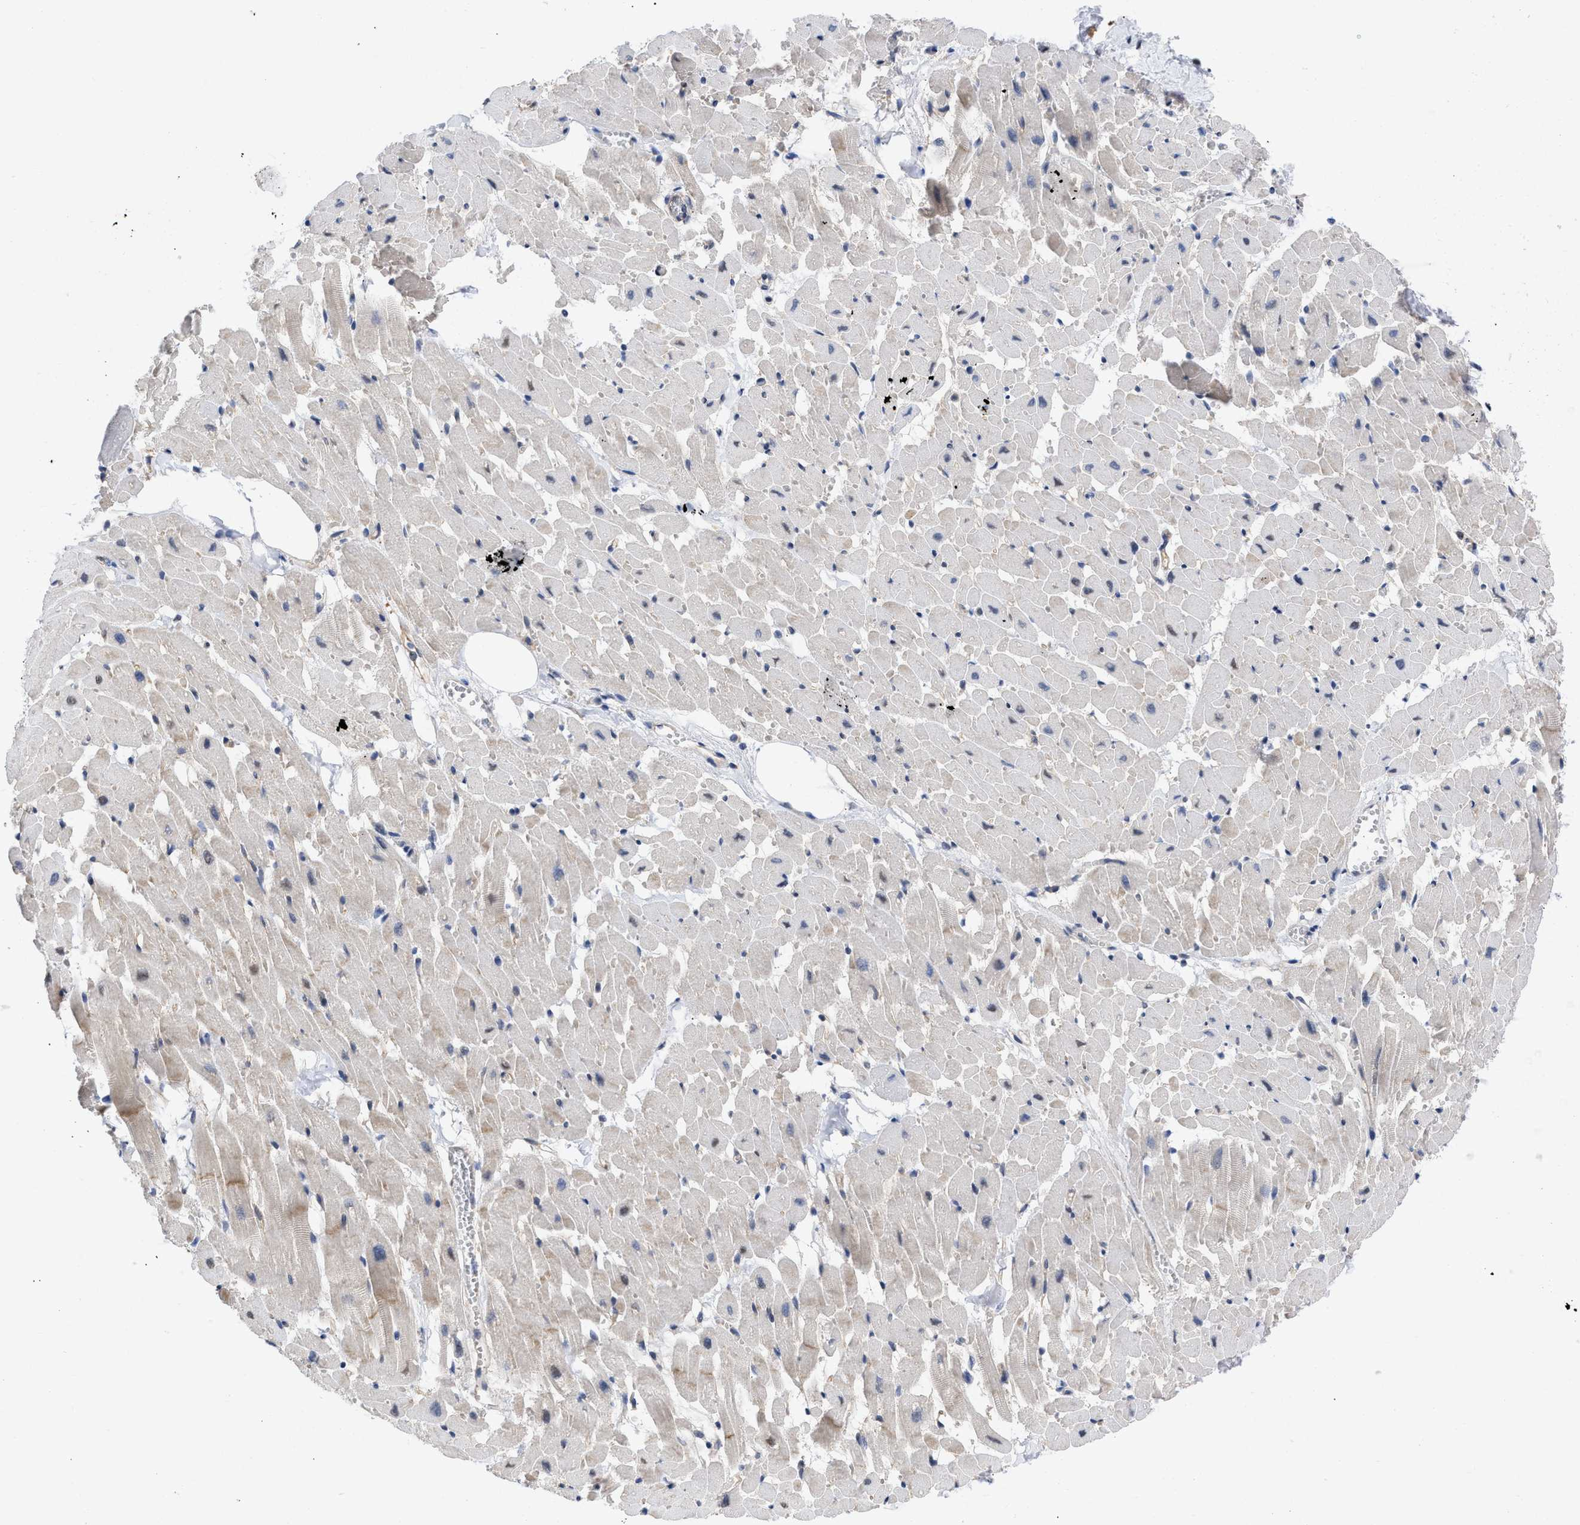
{"staining": {"intensity": "weak", "quantity": "25%-75%", "location": "cytoplasmic/membranous"}, "tissue": "heart muscle", "cell_type": "Cardiomyocytes", "image_type": "normal", "snomed": [{"axis": "morphology", "description": "Normal tissue, NOS"}, {"axis": "topography", "description": "Heart"}], "caption": "A micrograph of heart muscle stained for a protein displays weak cytoplasmic/membranous brown staining in cardiomyocytes.", "gene": "THRA", "patient": {"sex": "female", "age": 19}}